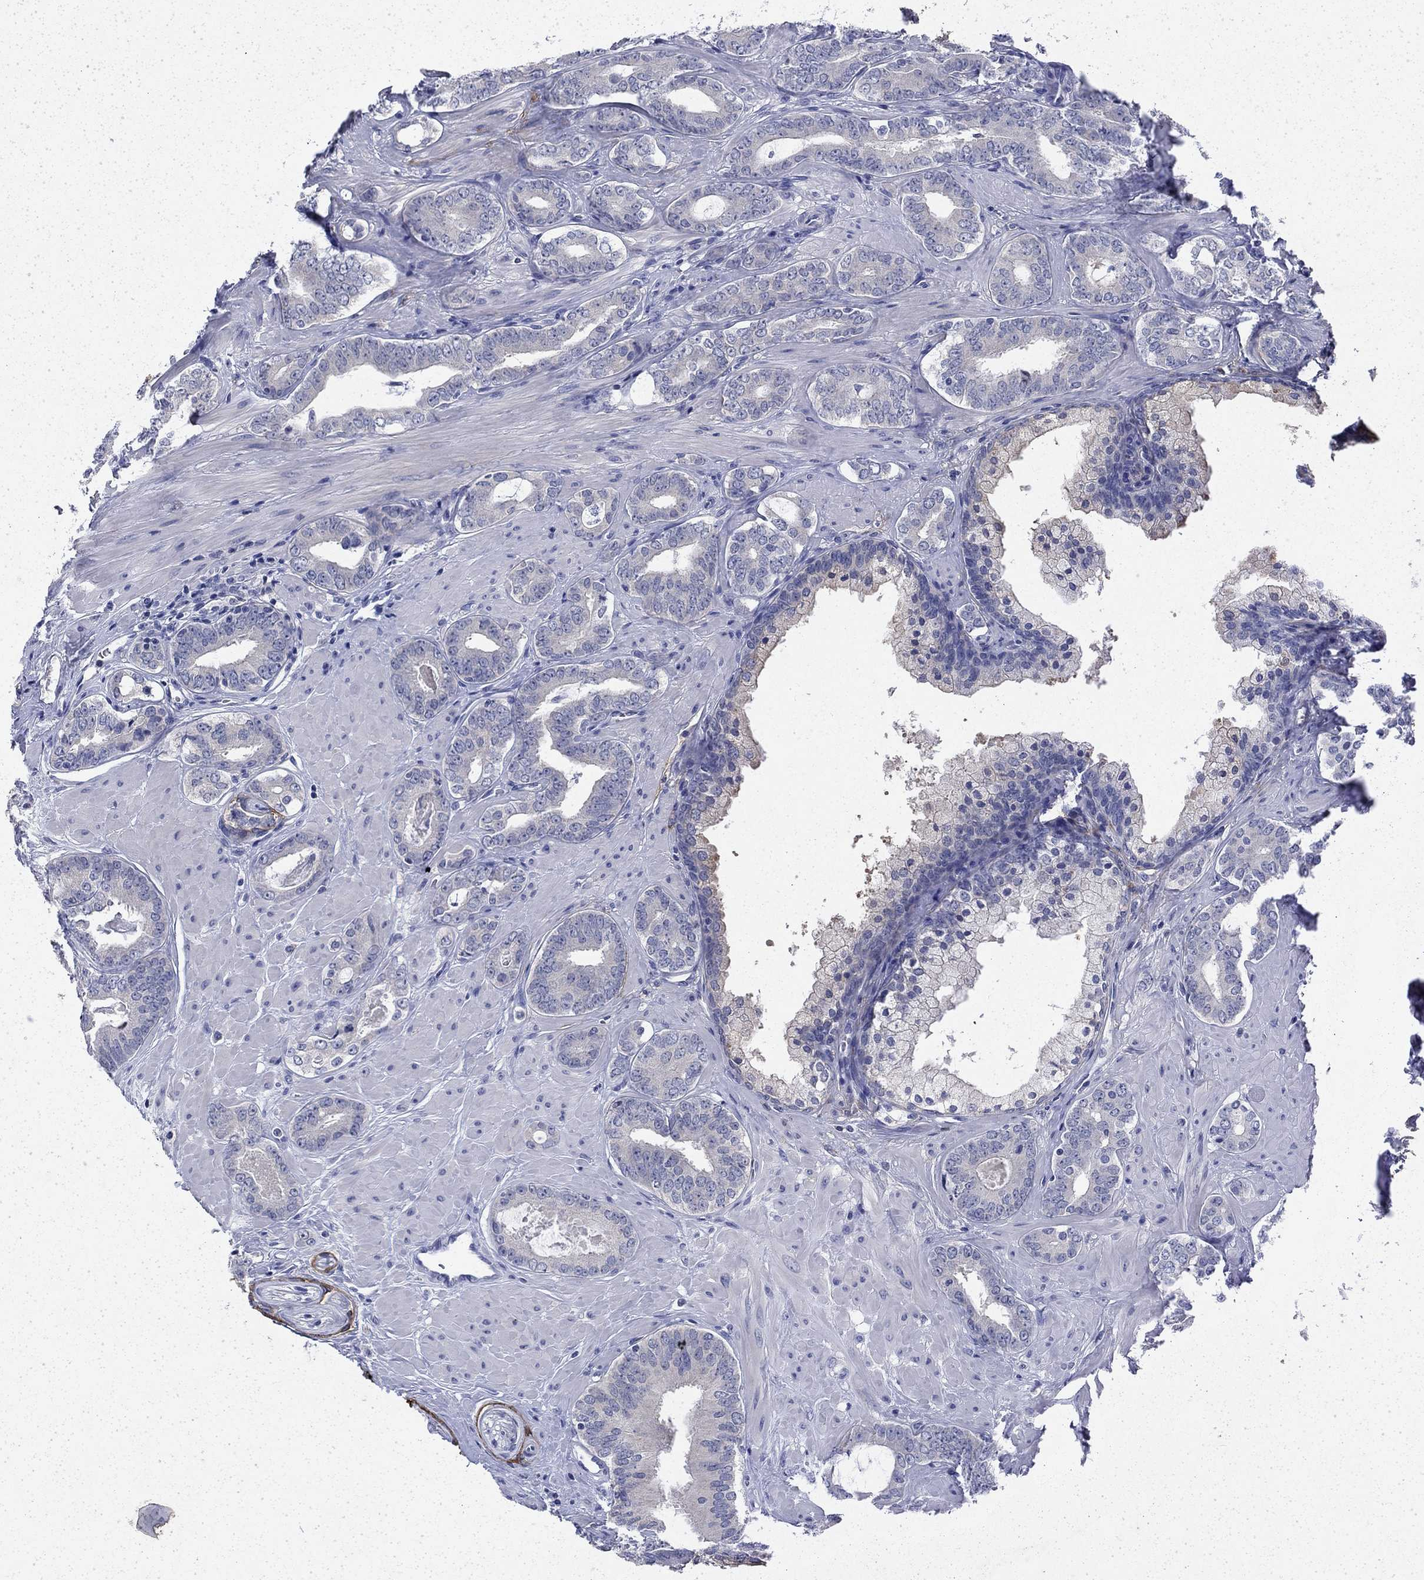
{"staining": {"intensity": "negative", "quantity": "none", "location": "none"}, "tissue": "prostate cancer", "cell_type": "Tumor cells", "image_type": "cancer", "snomed": [{"axis": "morphology", "description": "Adenocarcinoma, NOS"}, {"axis": "topography", "description": "Prostate"}], "caption": "Immunohistochemistry (IHC) histopathology image of human prostate cancer stained for a protein (brown), which displays no positivity in tumor cells.", "gene": "ENPP6", "patient": {"sex": "male", "age": 55}}